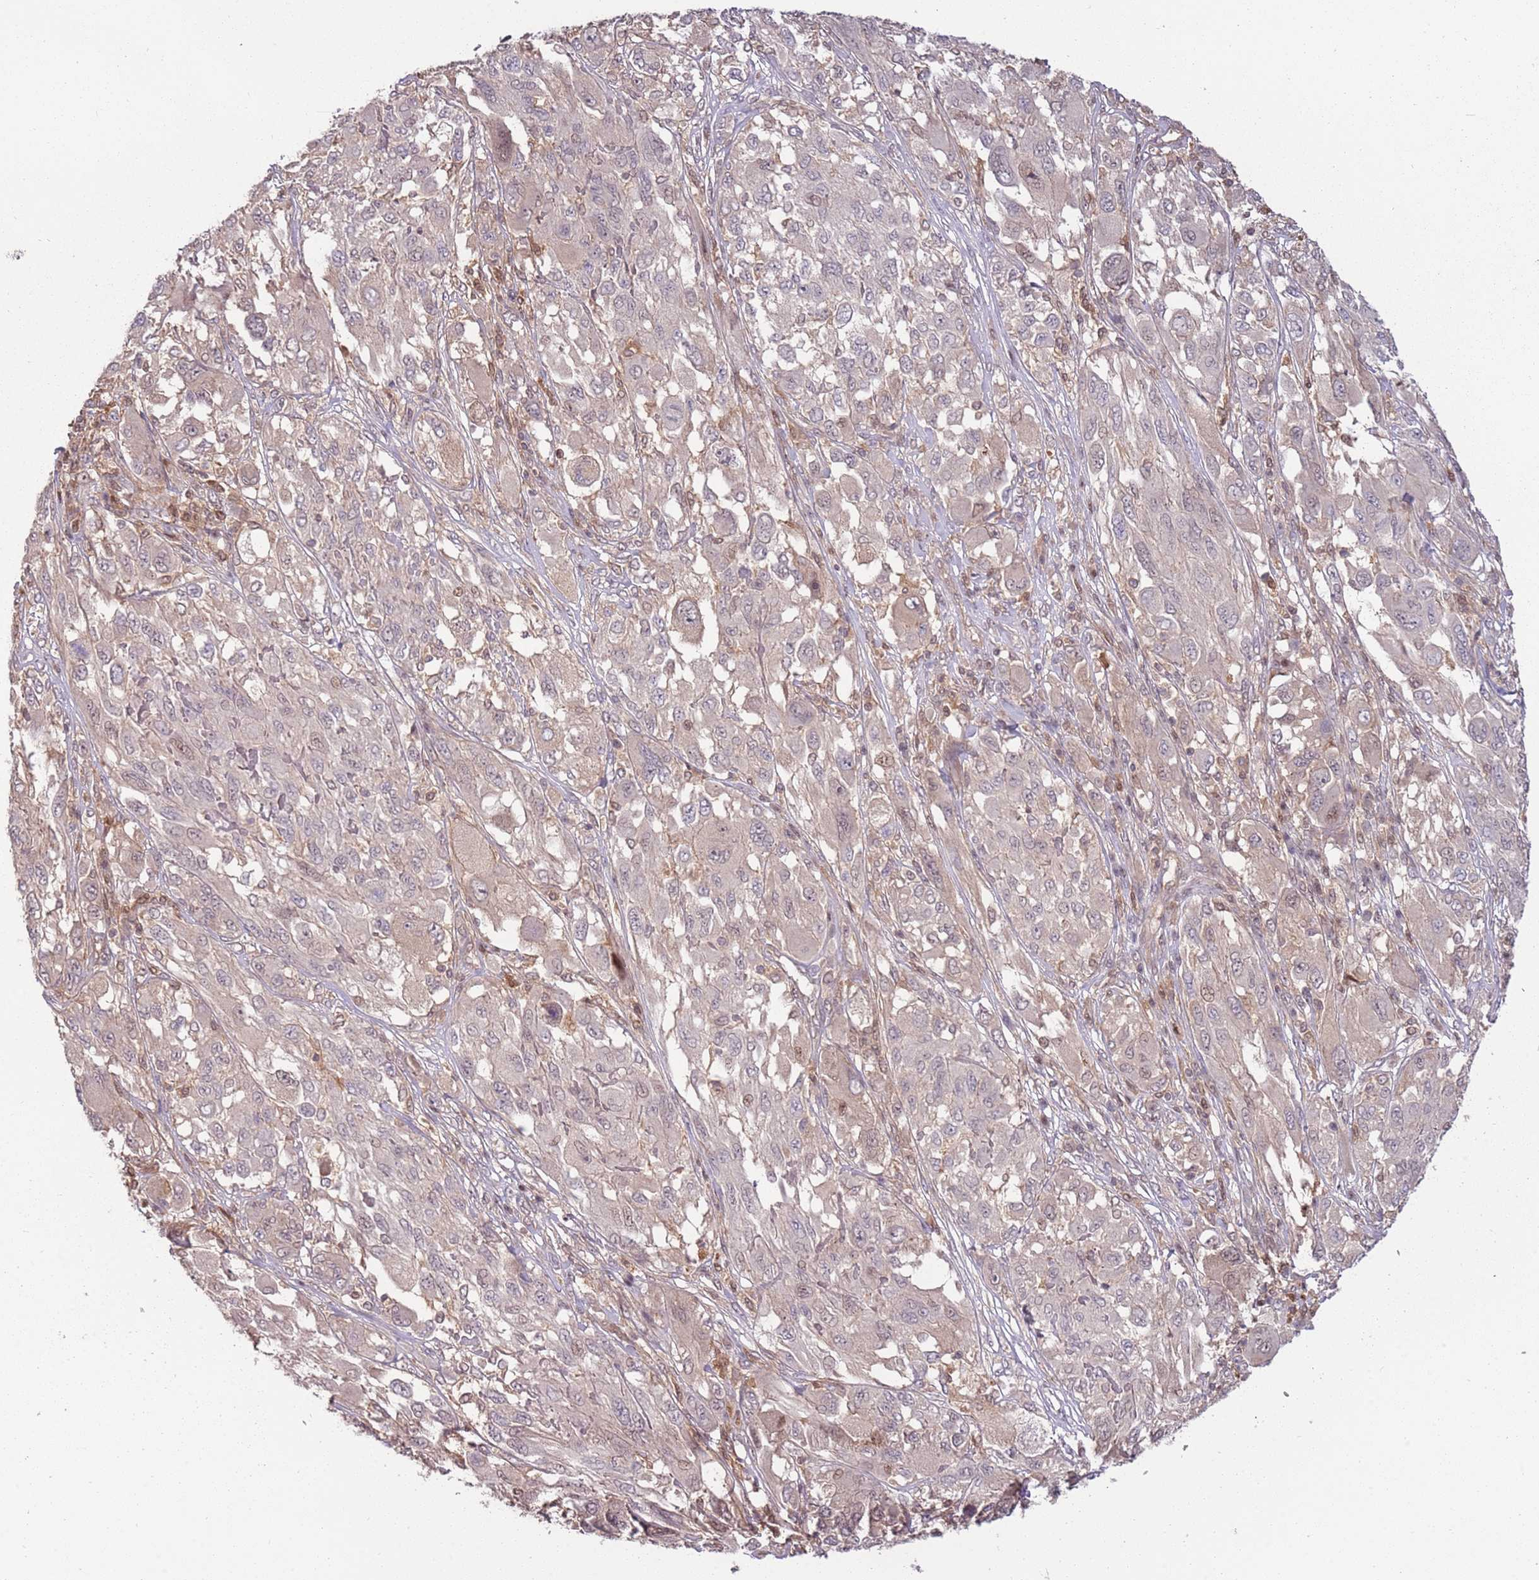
{"staining": {"intensity": "weak", "quantity": "25%-75%", "location": "cytoplasmic/membranous,nuclear"}, "tissue": "melanoma", "cell_type": "Tumor cells", "image_type": "cancer", "snomed": [{"axis": "morphology", "description": "Malignant melanoma, NOS"}, {"axis": "topography", "description": "Skin"}], "caption": "Malignant melanoma stained with a brown dye reveals weak cytoplasmic/membranous and nuclear positive expression in about 25%-75% of tumor cells.", "gene": "GSTO2", "patient": {"sex": "female", "age": 91}}